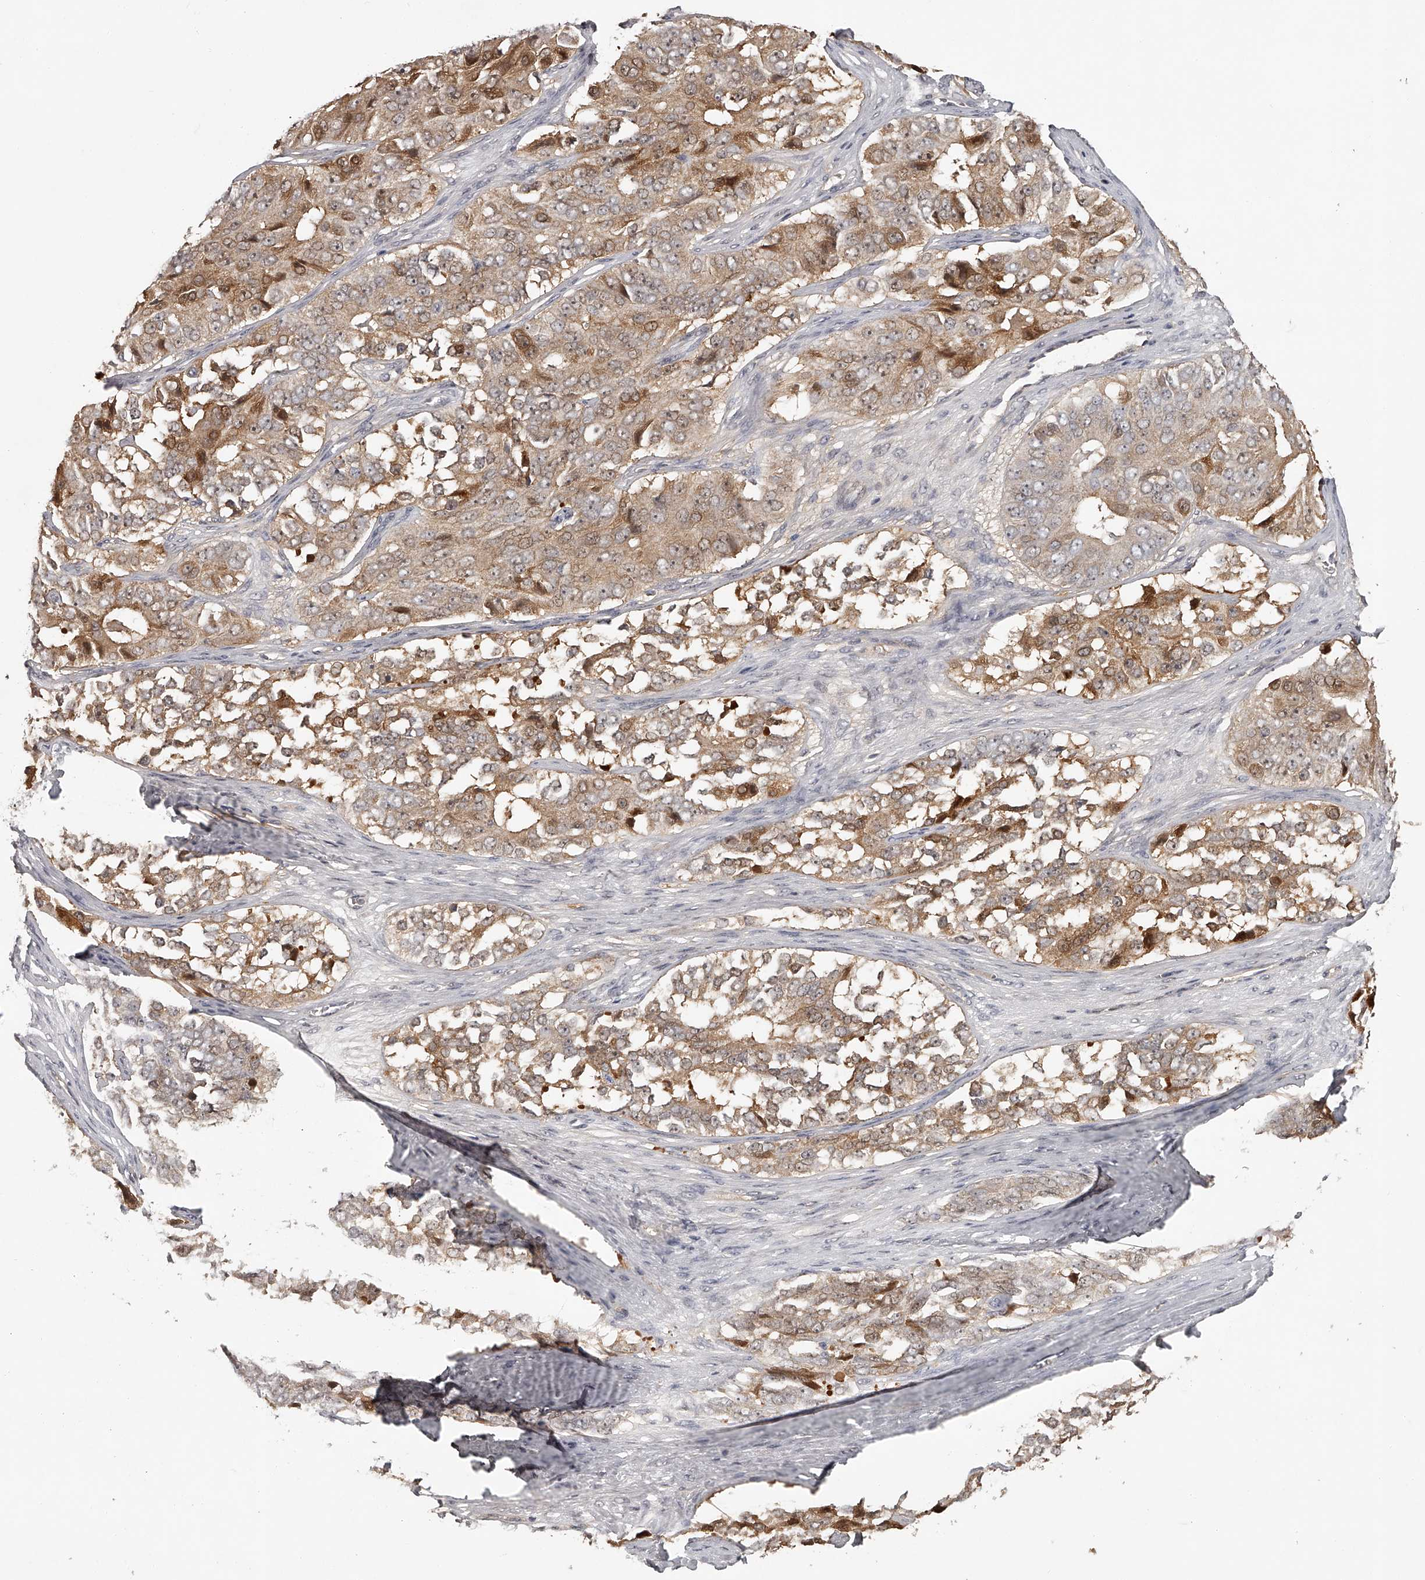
{"staining": {"intensity": "moderate", "quantity": ">75%", "location": "cytoplasmic/membranous"}, "tissue": "ovarian cancer", "cell_type": "Tumor cells", "image_type": "cancer", "snomed": [{"axis": "morphology", "description": "Carcinoma, endometroid"}, {"axis": "topography", "description": "Ovary"}], "caption": "Immunohistochemistry histopathology image of neoplastic tissue: ovarian cancer (endometroid carcinoma) stained using immunohistochemistry demonstrates medium levels of moderate protein expression localized specifically in the cytoplasmic/membranous of tumor cells, appearing as a cytoplasmic/membranous brown color.", "gene": "GGCT", "patient": {"sex": "female", "age": 51}}